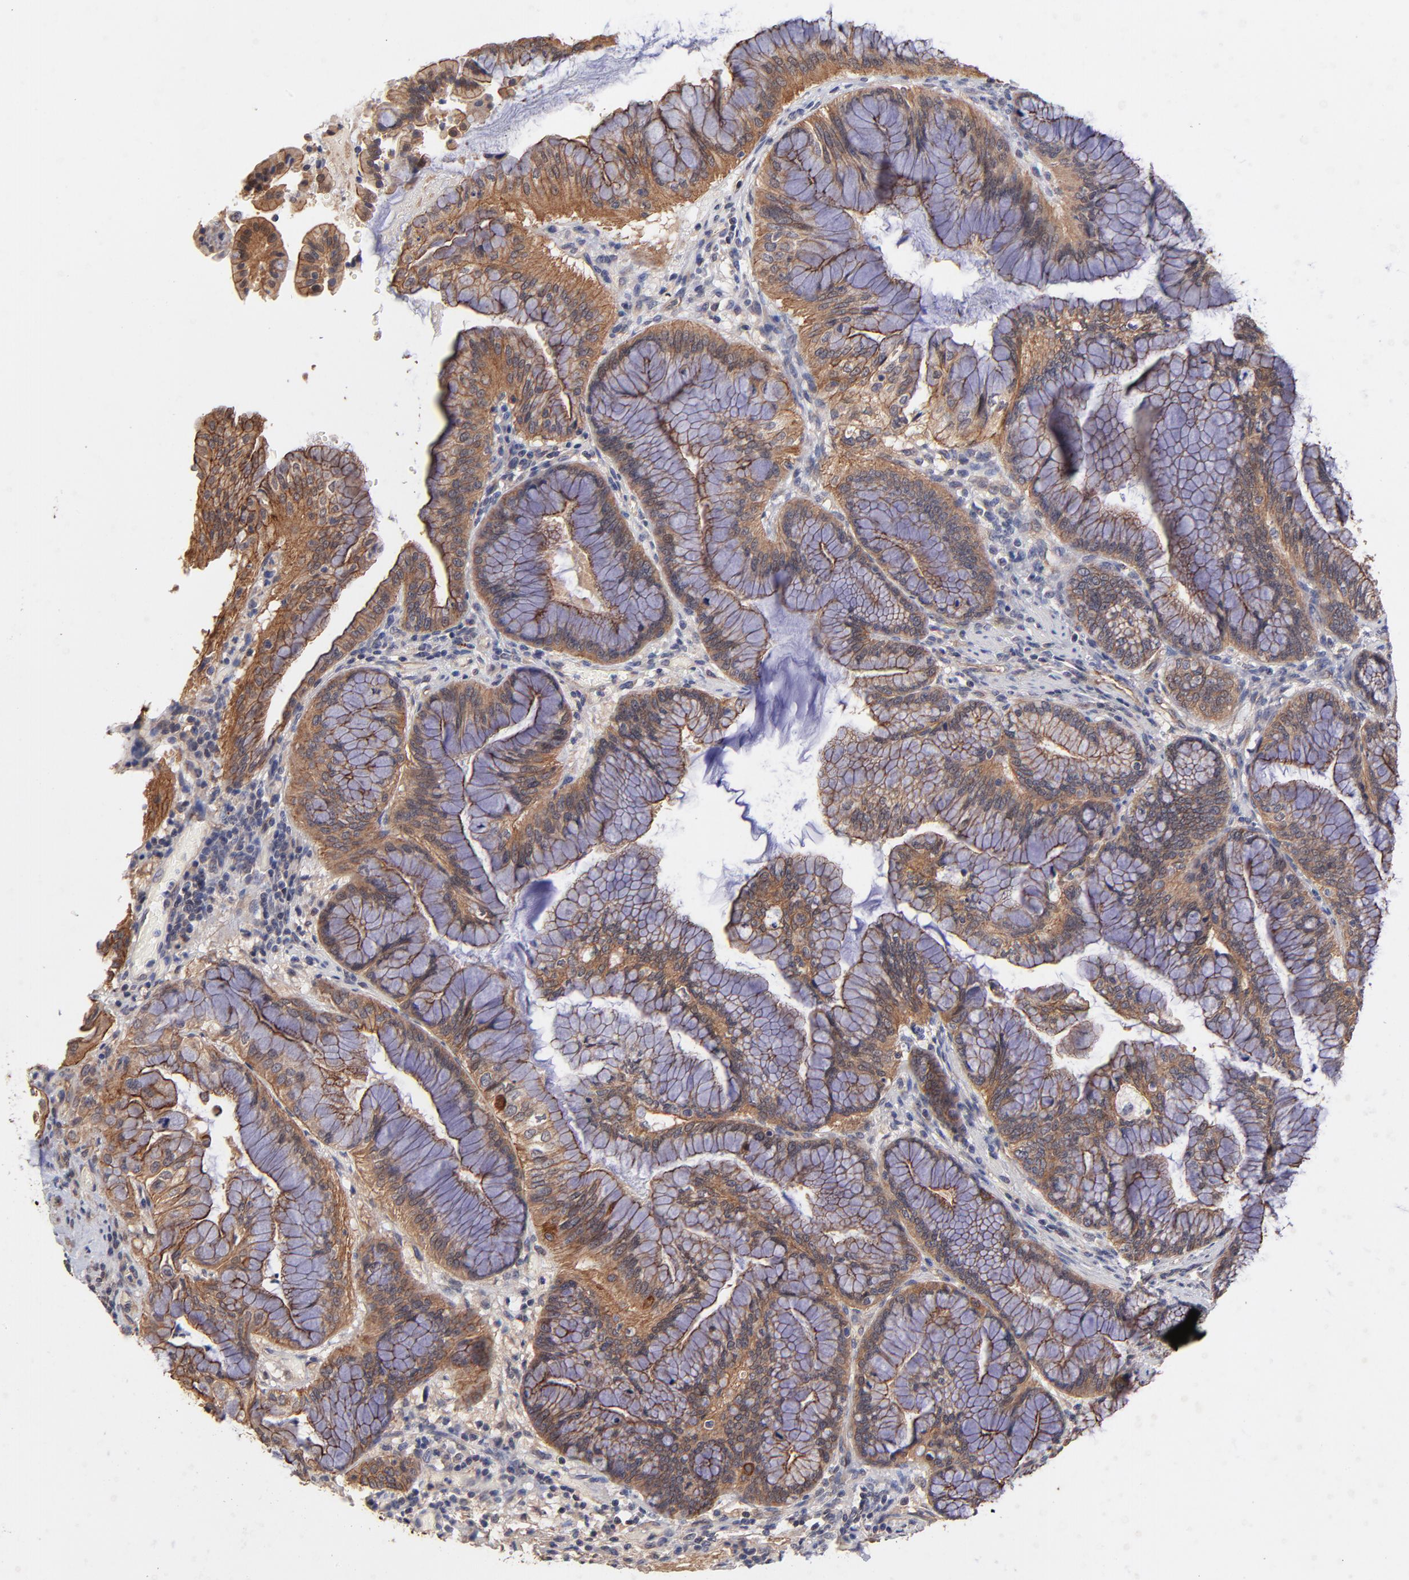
{"staining": {"intensity": "strong", "quantity": ">75%", "location": "cytoplasmic/membranous"}, "tissue": "pancreatic cancer", "cell_type": "Tumor cells", "image_type": "cancer", "snomed": [{"axis": "morphology", "description": "Adenocarcinoma, NOS"}, {"axis": "topography", "description": "Pancreas"}], "caption": "High-power microscopy captured an immunohistochemistry photomicrograph of pancreatic cancer (adenocarcinoma), revealing strong cytoplasmic/membranous staining in about >75% of tumor cells.", "gene": "STAP2", "patient": {"sex": "female", "age": 64}}